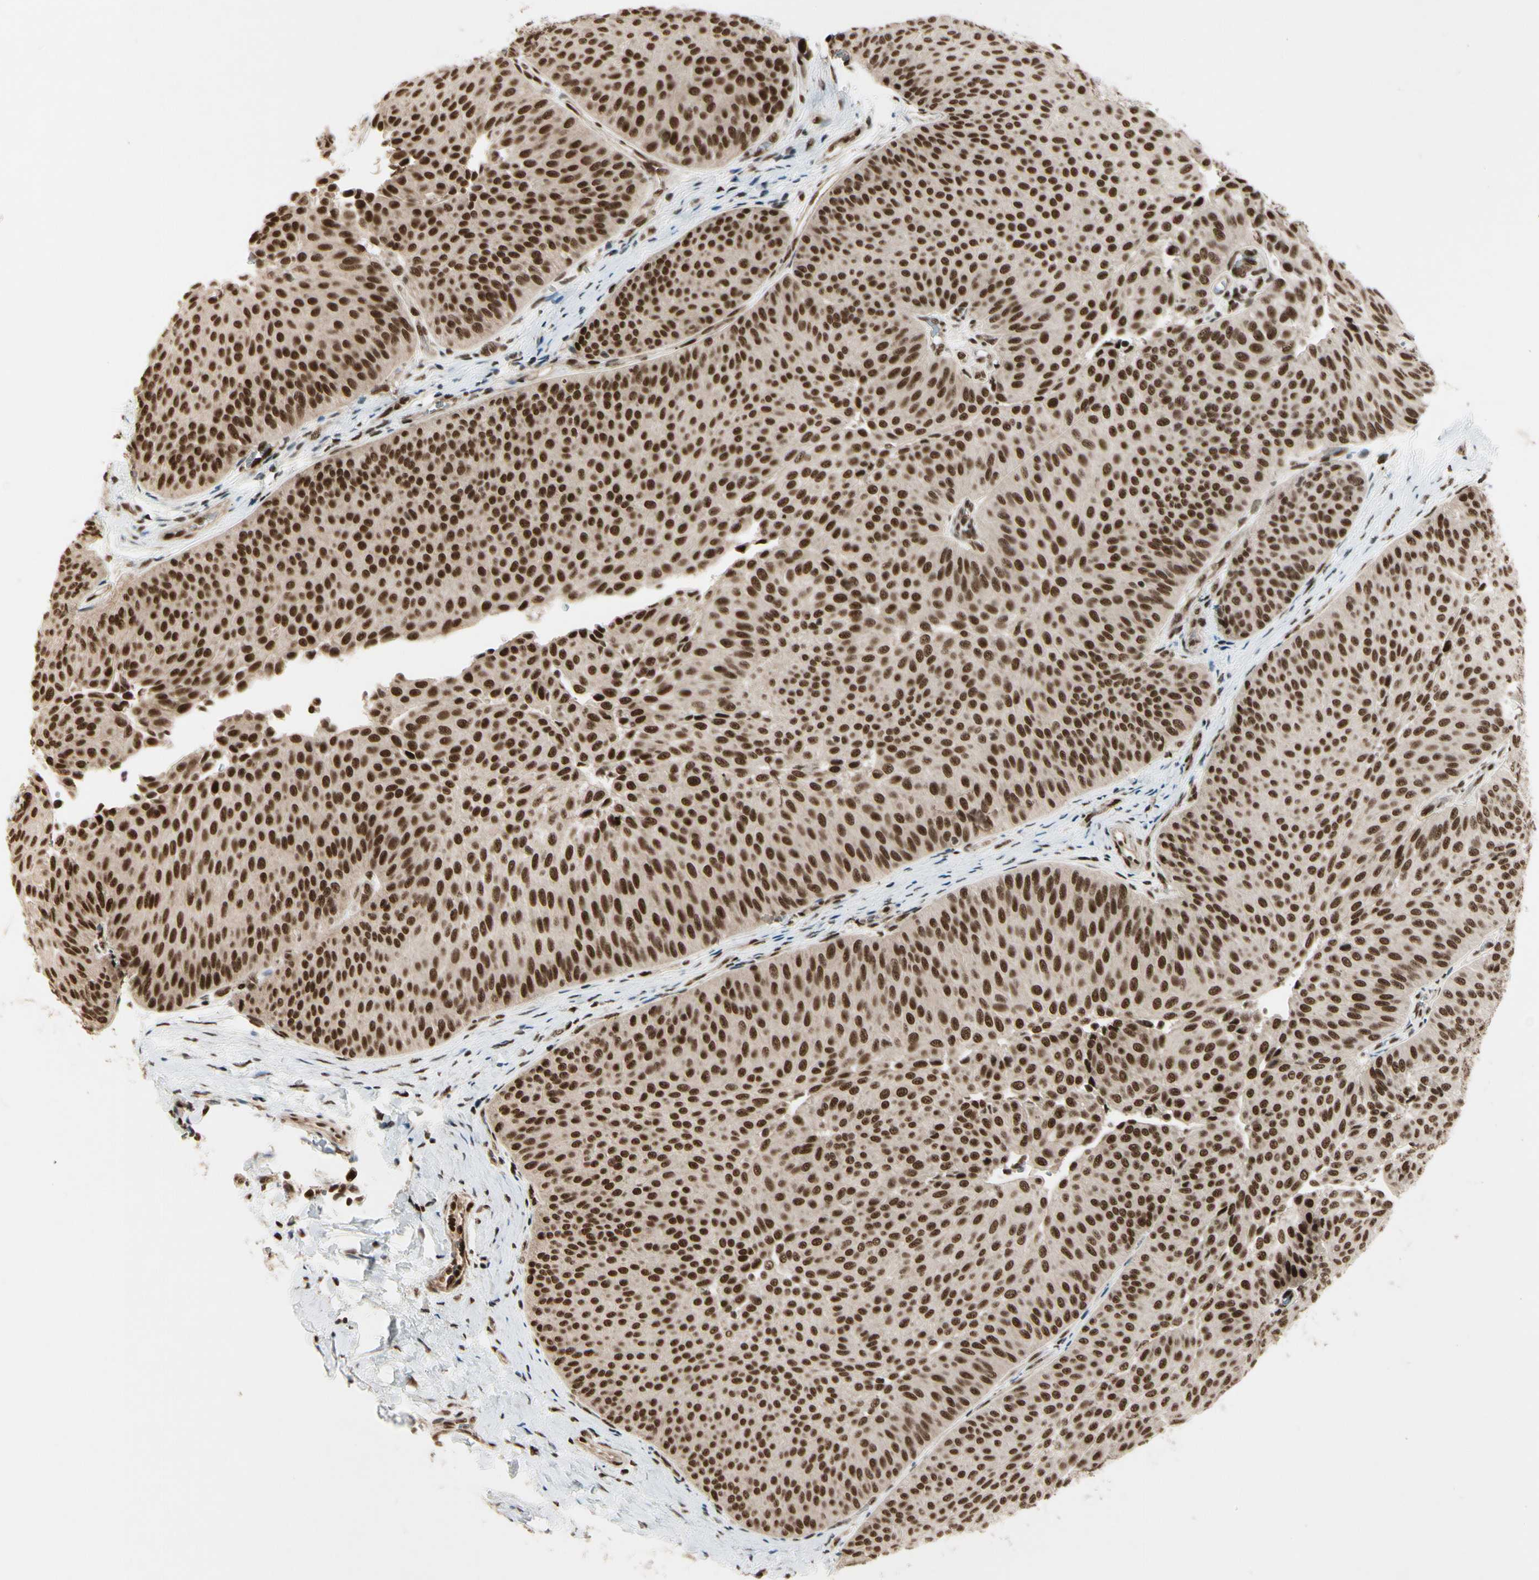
{"staining": {"intensity": "strong", "quantity": ">75%", "location": "nuclear"}, "tissue": "urothelial cancer", "cell_type": "Tumor cells", "image_type": "cancer", "snomed": [{"axis": "morphology", "description": "Urothelial carcinoma, Low grade"}, {"axis": "topography", "description": "Urinary bladder"}], "caption": "Approximately >75% of tumor cells in human urothelial cancer exhibit strong nuclear protein expression as visualized by brown immunohistochemical staining.", "gene": "CHAMP1", "patient": {"sex": "female", "age": 60}}